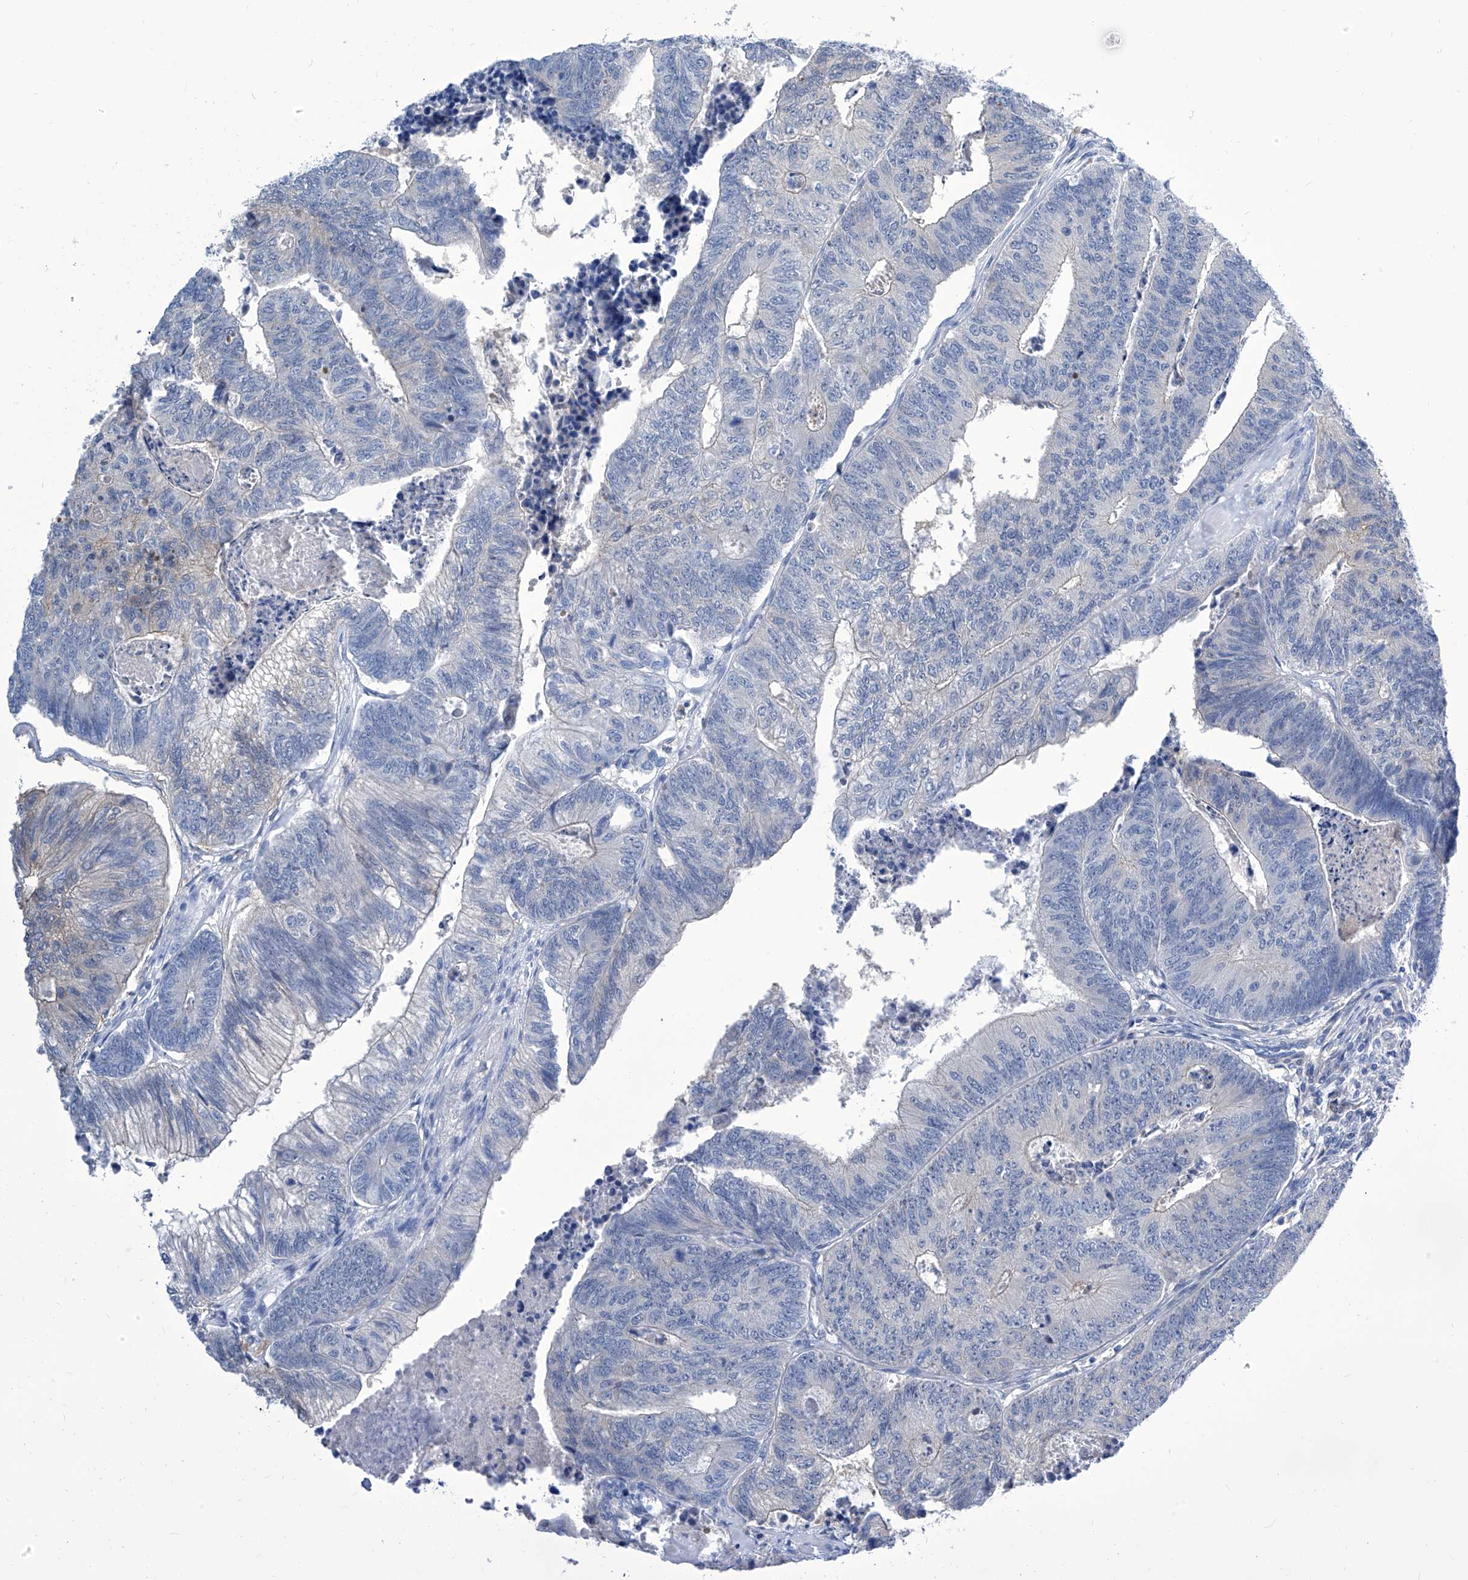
{"staining": {"intensity": "negative", "quantity": "none", "location": "none"}, "tissue": "colorectal cancer", "cell_type": "Tumor cells", "image_type": "cancer", "snomed": [{"axis": "morphology", "description": "Adenocarcinoma, NOS"}, {"axis": "topography", "description": "Colon"}], "caption": "Immunohistochemistry (IHC) of human colorectal adenocarcinoma displays no expression in tumor cells. (Immunohistochemistry, brightfield microscopy, high magnification).", "gene": "IMPA2", "patient": {"sex": "female", "age": 67}}